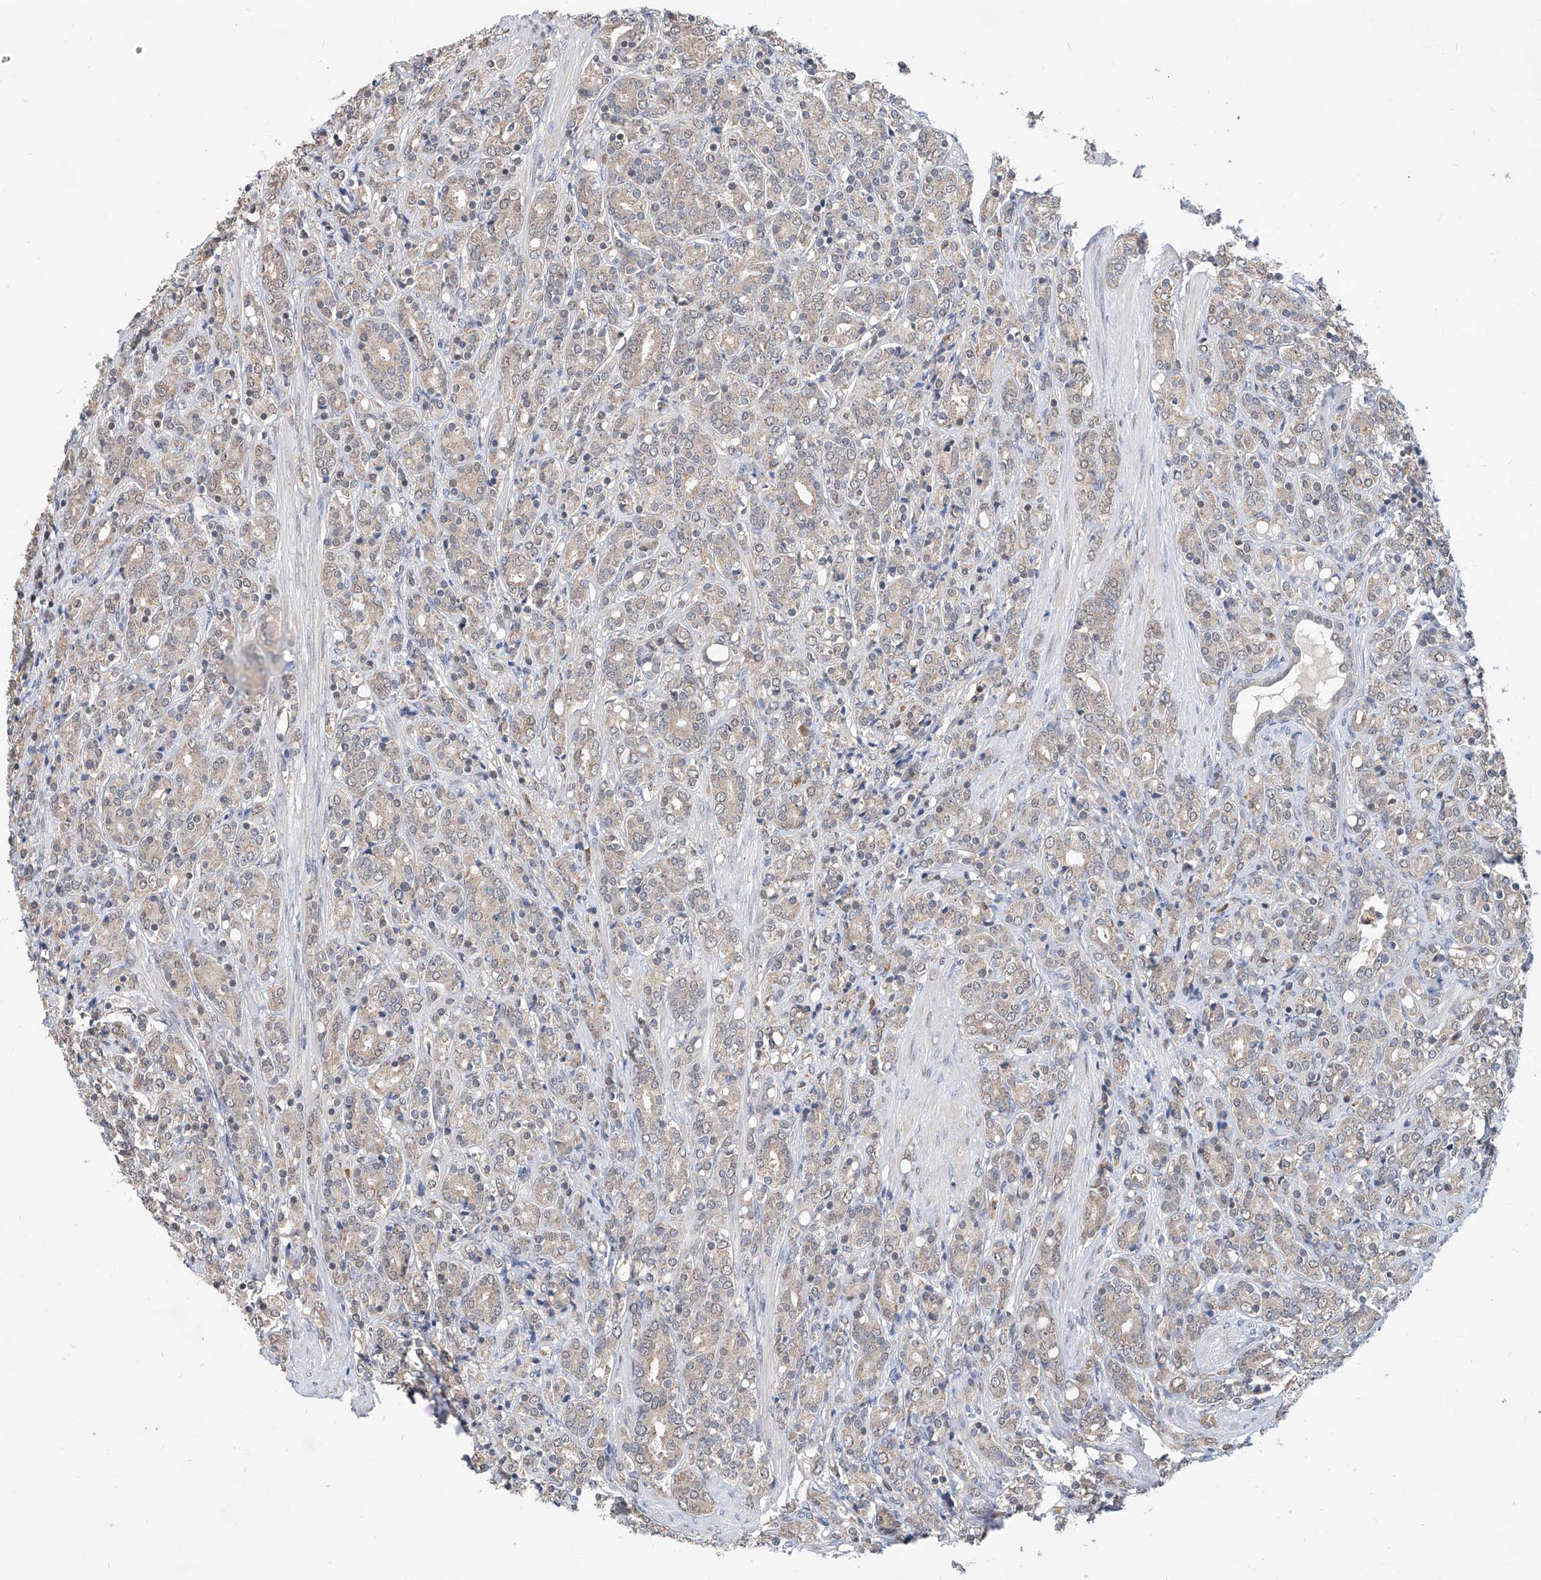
{"staining": {"intensity": "weak", "quantity": "<25%", "location": "cytoplasmic/membranous"}, "tissue": "prostate cancer", "cell_type": "Tumor cells", "image_type": "cancer", "snomed": [{"axis": "morphology", "description": "Adenocarcinoma, High grade"}, {"axis": "topography", "description": "Prostate"}], "caption": "Immunohistochemical staining of prostate cancer (high-grade adenocarcinoma) reveals no significant positivity in tumor cells.", "gene": "CARMIL3", "patient": {"sex": "male", "age": 62}}